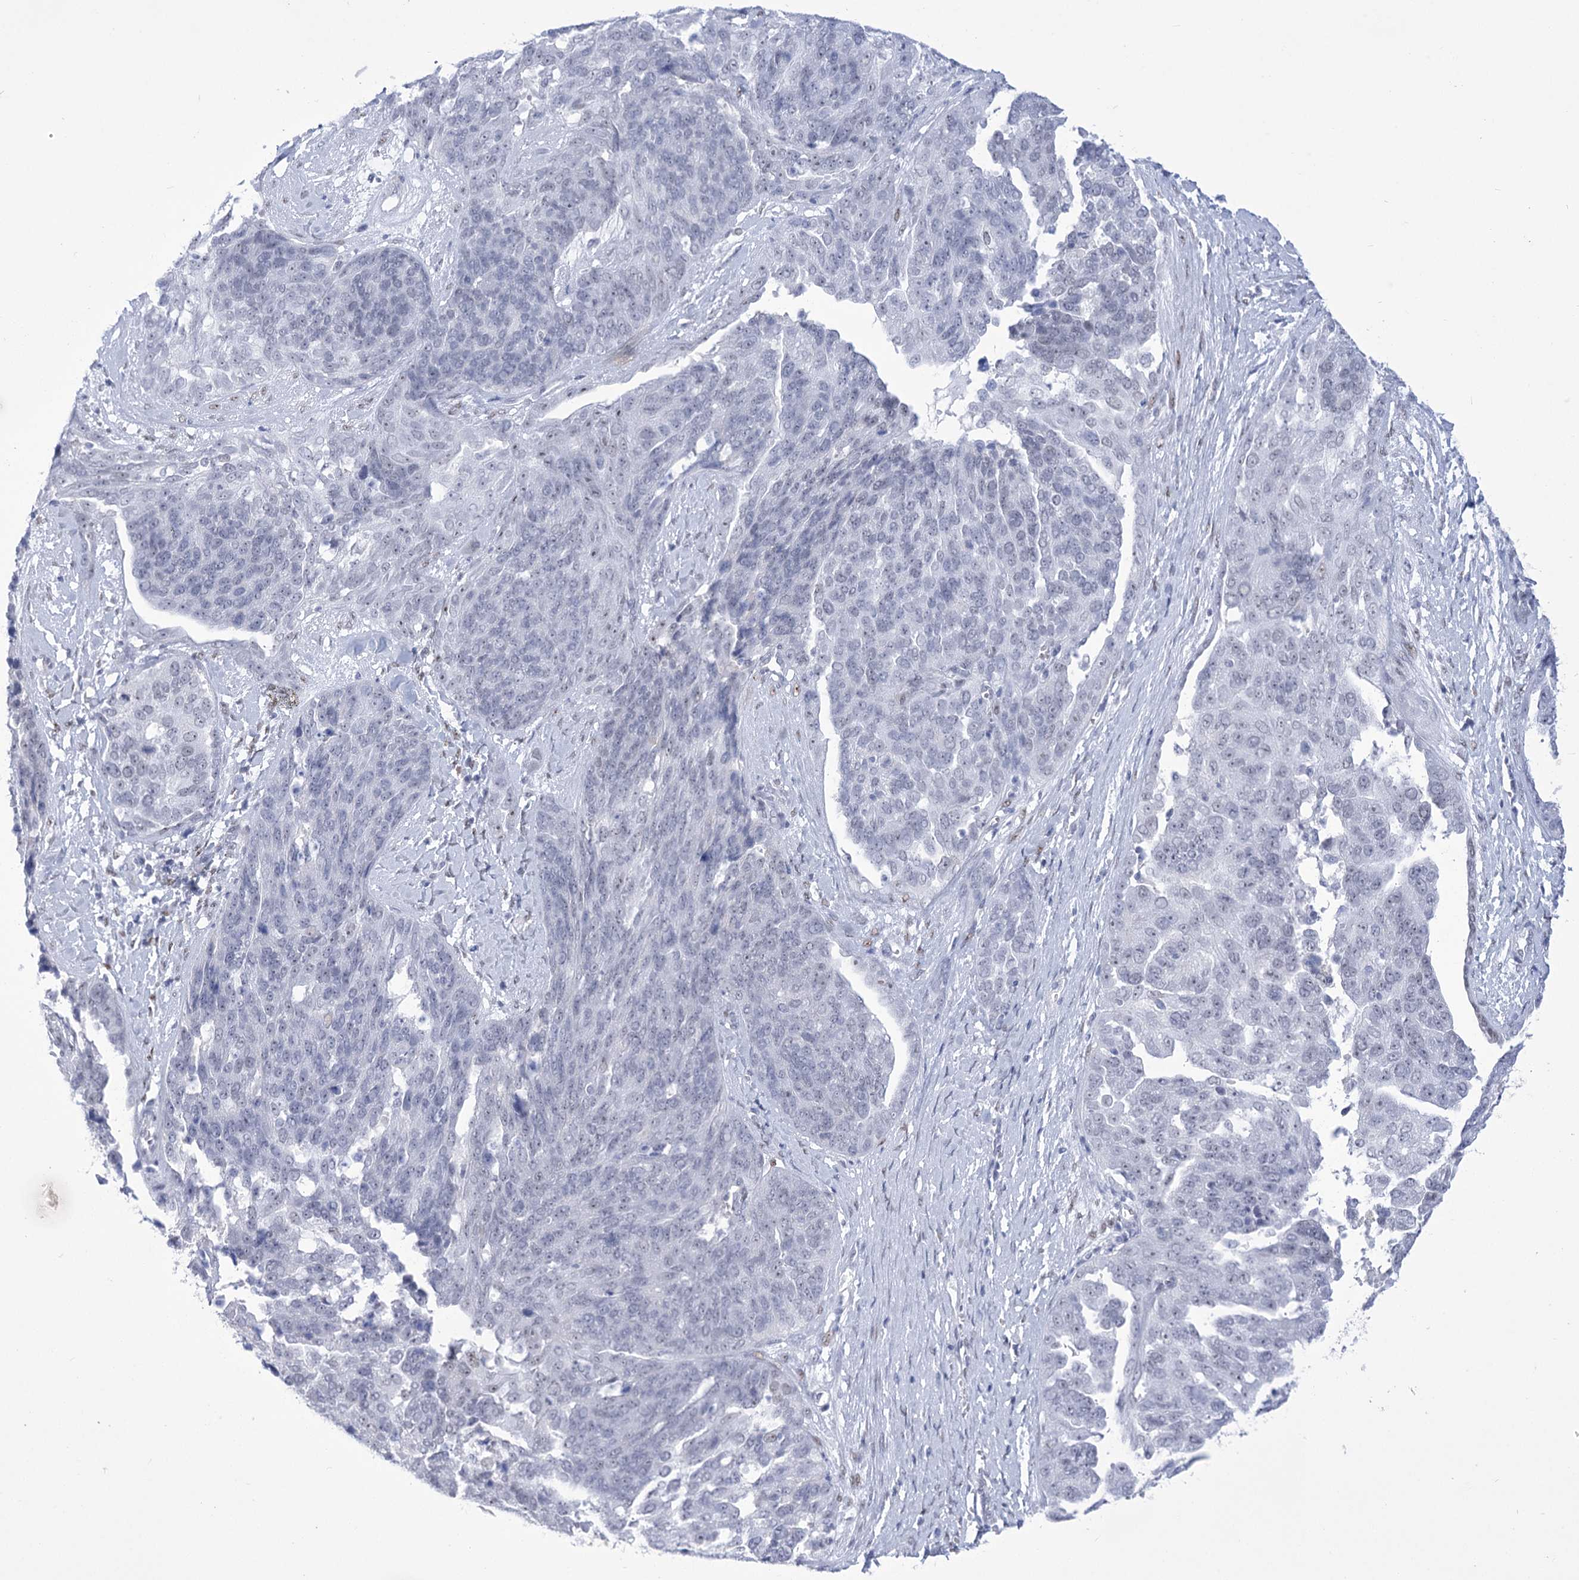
{"staining": {"intensity": "negative", "quantity": "none", "location": "none"}, "tissue": "ovarian cancer", "cell_type": "Tumor cells", "image_type": "cancer", "snomed": [{"axis": "morphology", "description": "Cystadenocarcinoma, serous, NOS"}, {"axis": "topography", "description": "Ovary"}], "caption": "Image shows no significant protein expression in tumor cells of ovarian cancer.", "gene": "HORMAD1", "patient": {"sex": "female", "age": 44}}